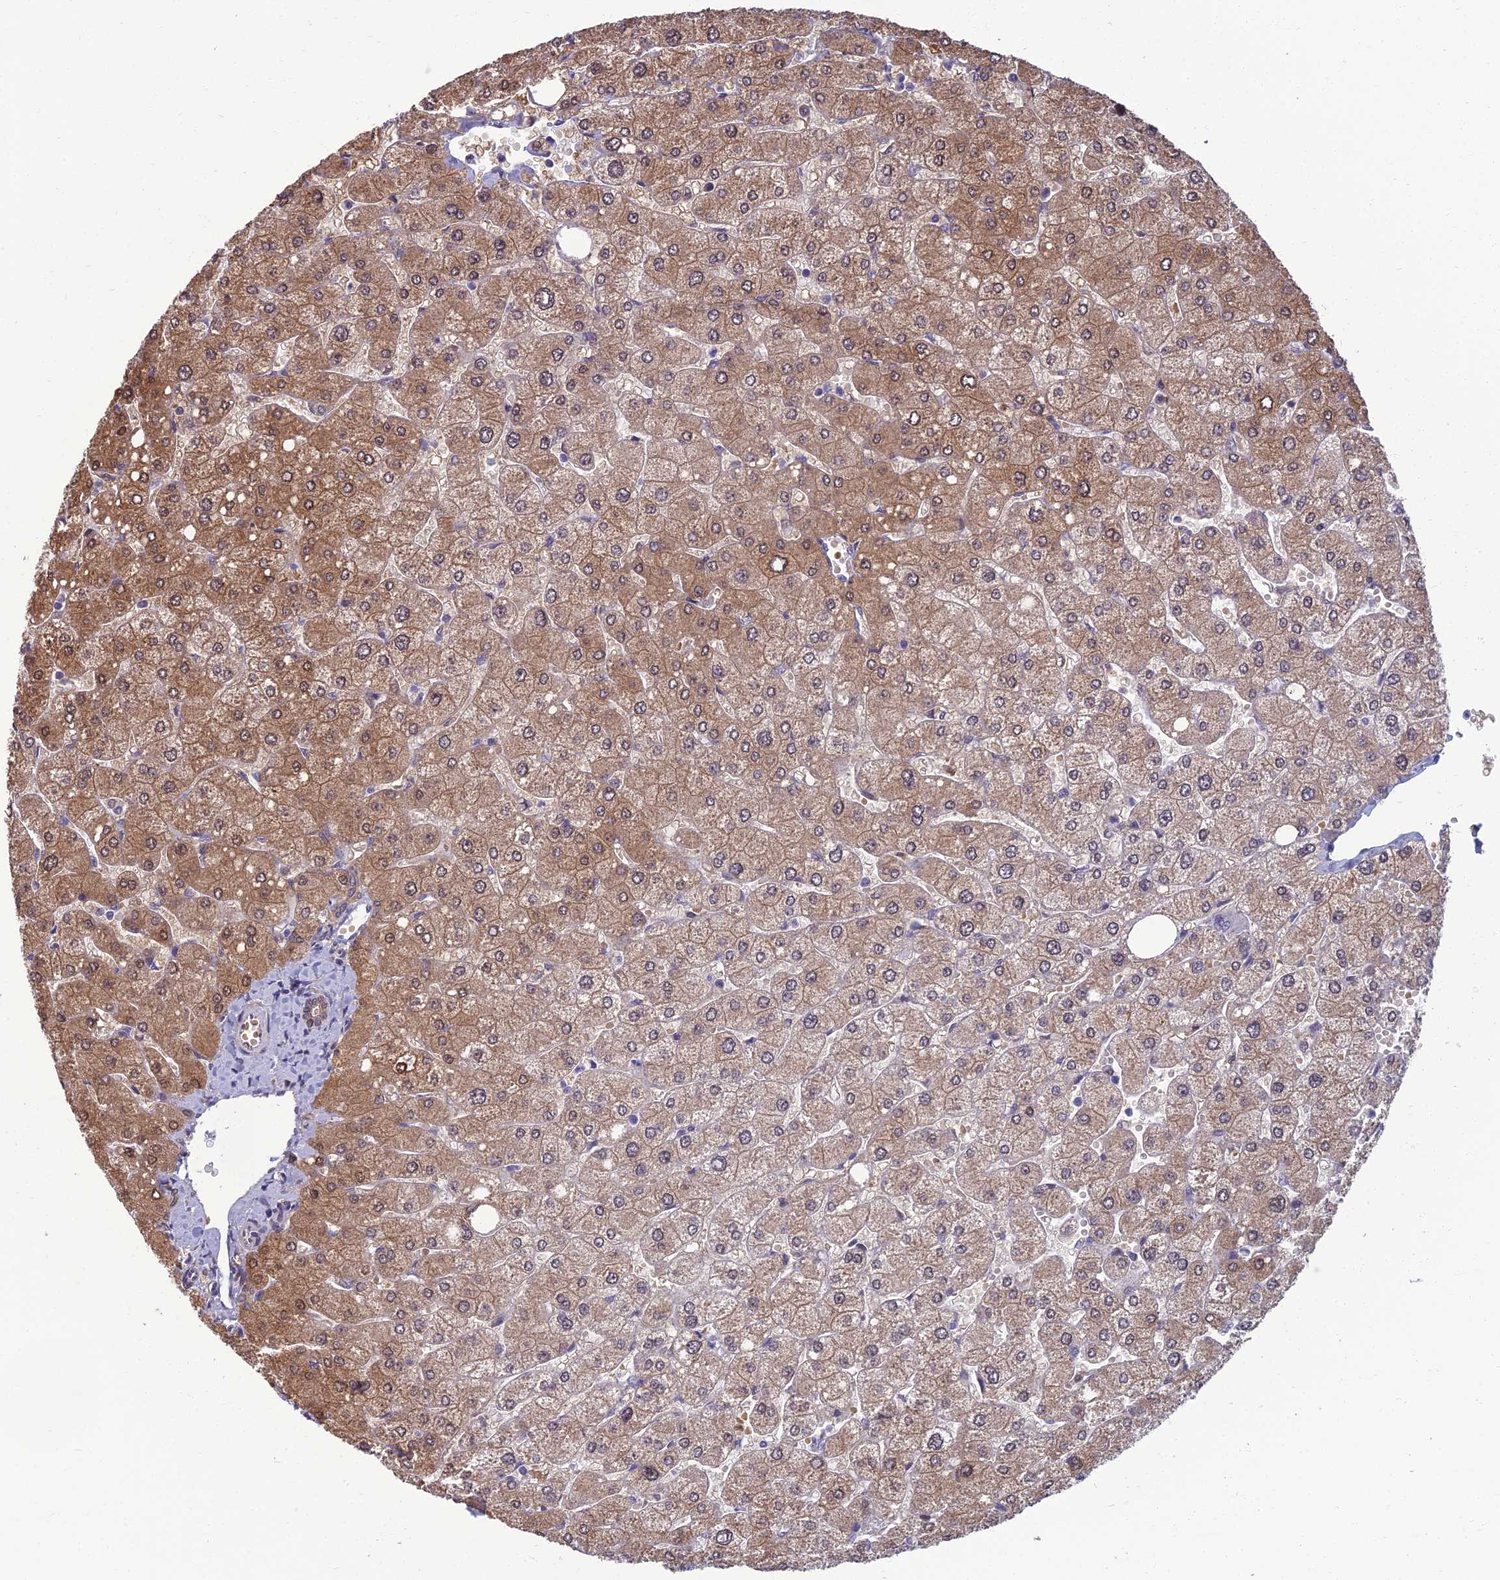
{"staining": {"intensity": "weak", "quantity": ">75%", "location": "nuclear"}, "tissue": "liver", "cell_type": "Cholangiocytes", "image_type": "normal", "snomed": [{"axis": "morphology", "description": "Normal tissue, NOS"}, {"axis": "topography", "description": "Liver"}], "caption": "The image demonstrates staining of normal liver, revealing weak nuclear protein positivity (brown color) within cholangiocytes.", "gene": "NR4A3", "patient": {"sex": "male", "age": 55}}